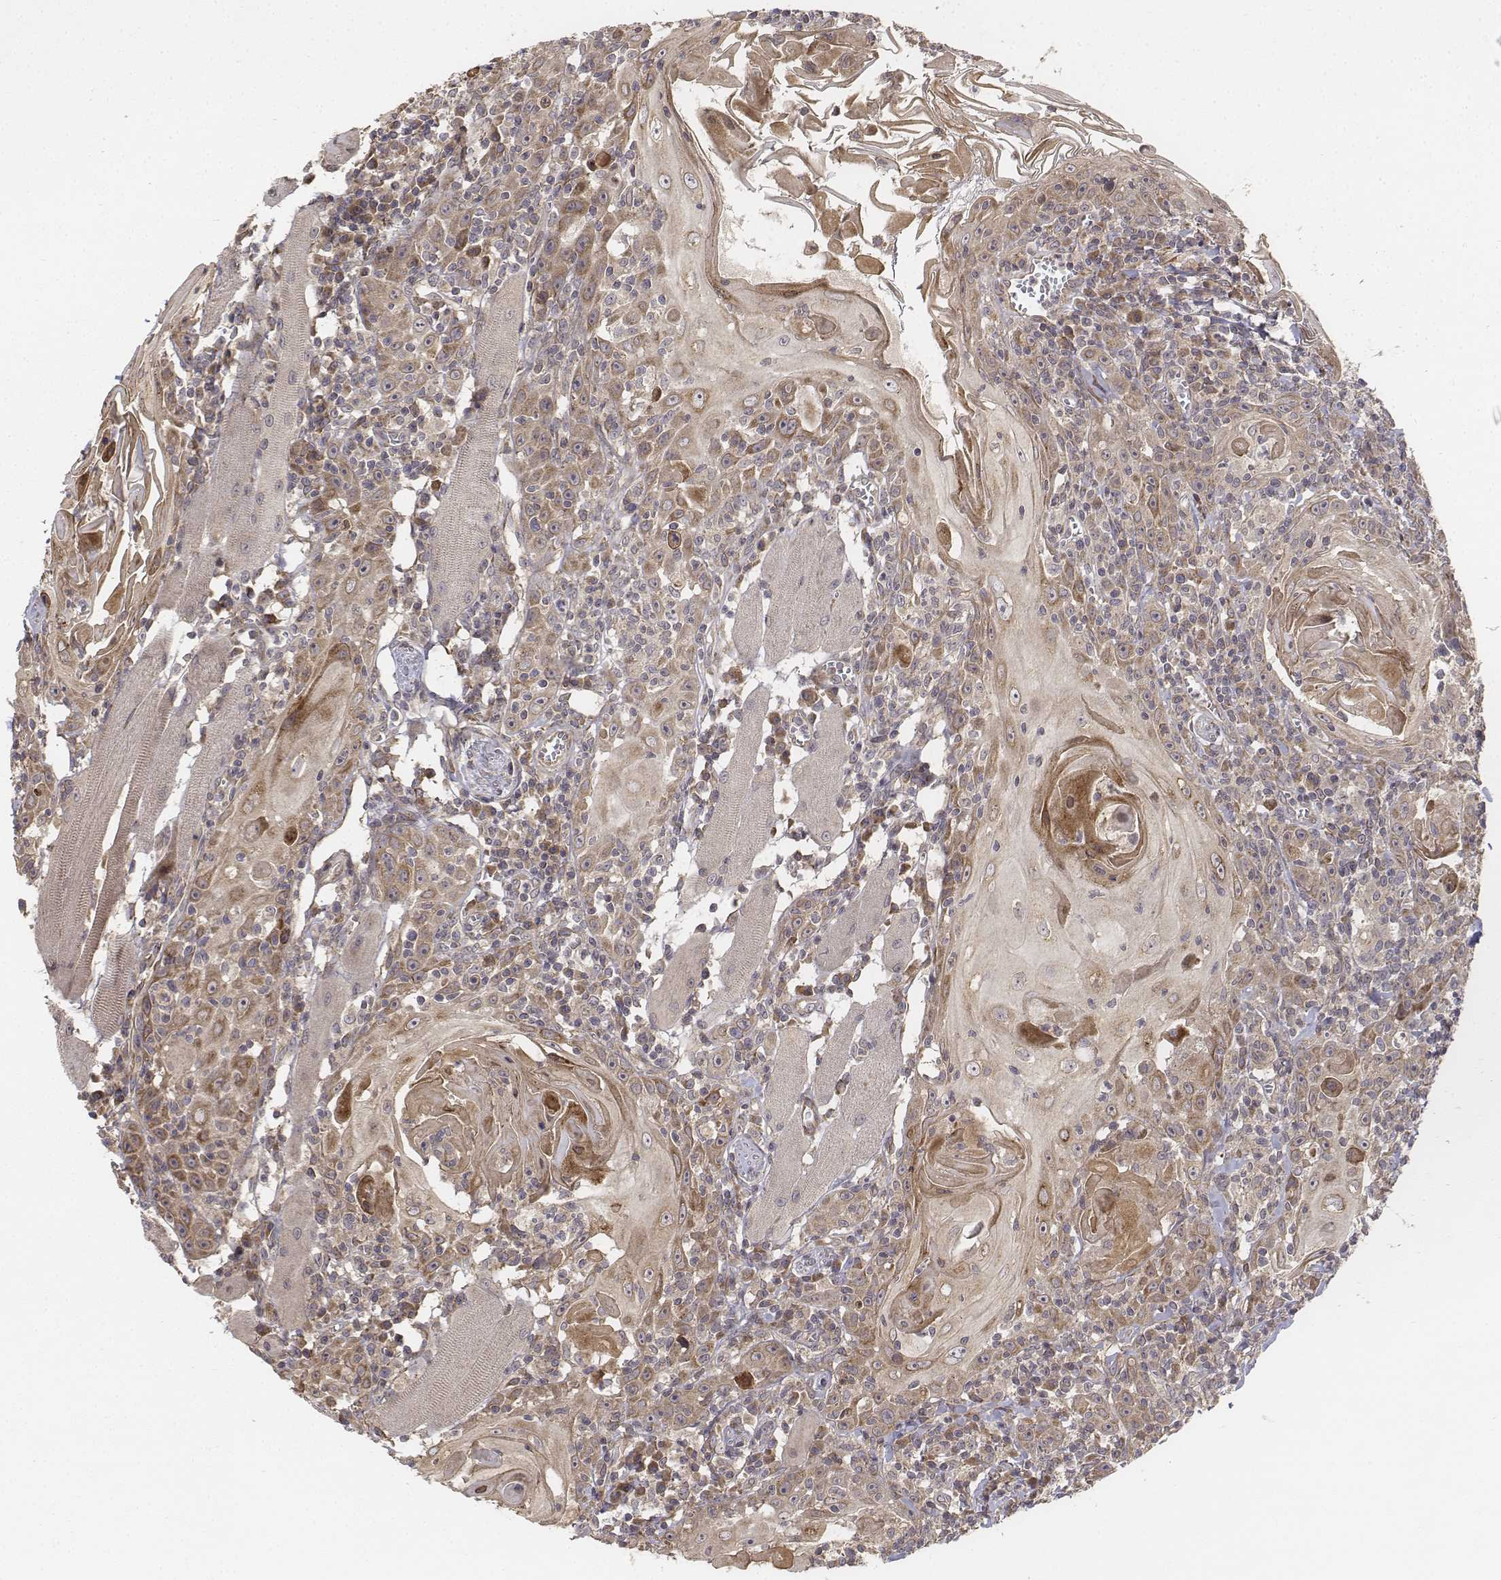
{"staining": {"intensity": "weak", "quantity": ">75%", "location": "cytoplasmic/membranous"}, "tissue": "head and neck cancer", "cell_type": "Tumor cells", "image_type": "cancer", "snomed": [{"axis": "morphology", "description": "Squamous cell carcinoma, NOS"}, {"axis": "topography", "description": "Head-Neck"}], "caption": "Tumor cells display weak cytoplasmic/membranous expression in approximately >75% of cells in head and neck squamous cell carcinoma. (Brightfield microscopy of DAB IHC at high magnification).", "gene": "FBXO21", "patient": {"sex": "male", "age": 52}}